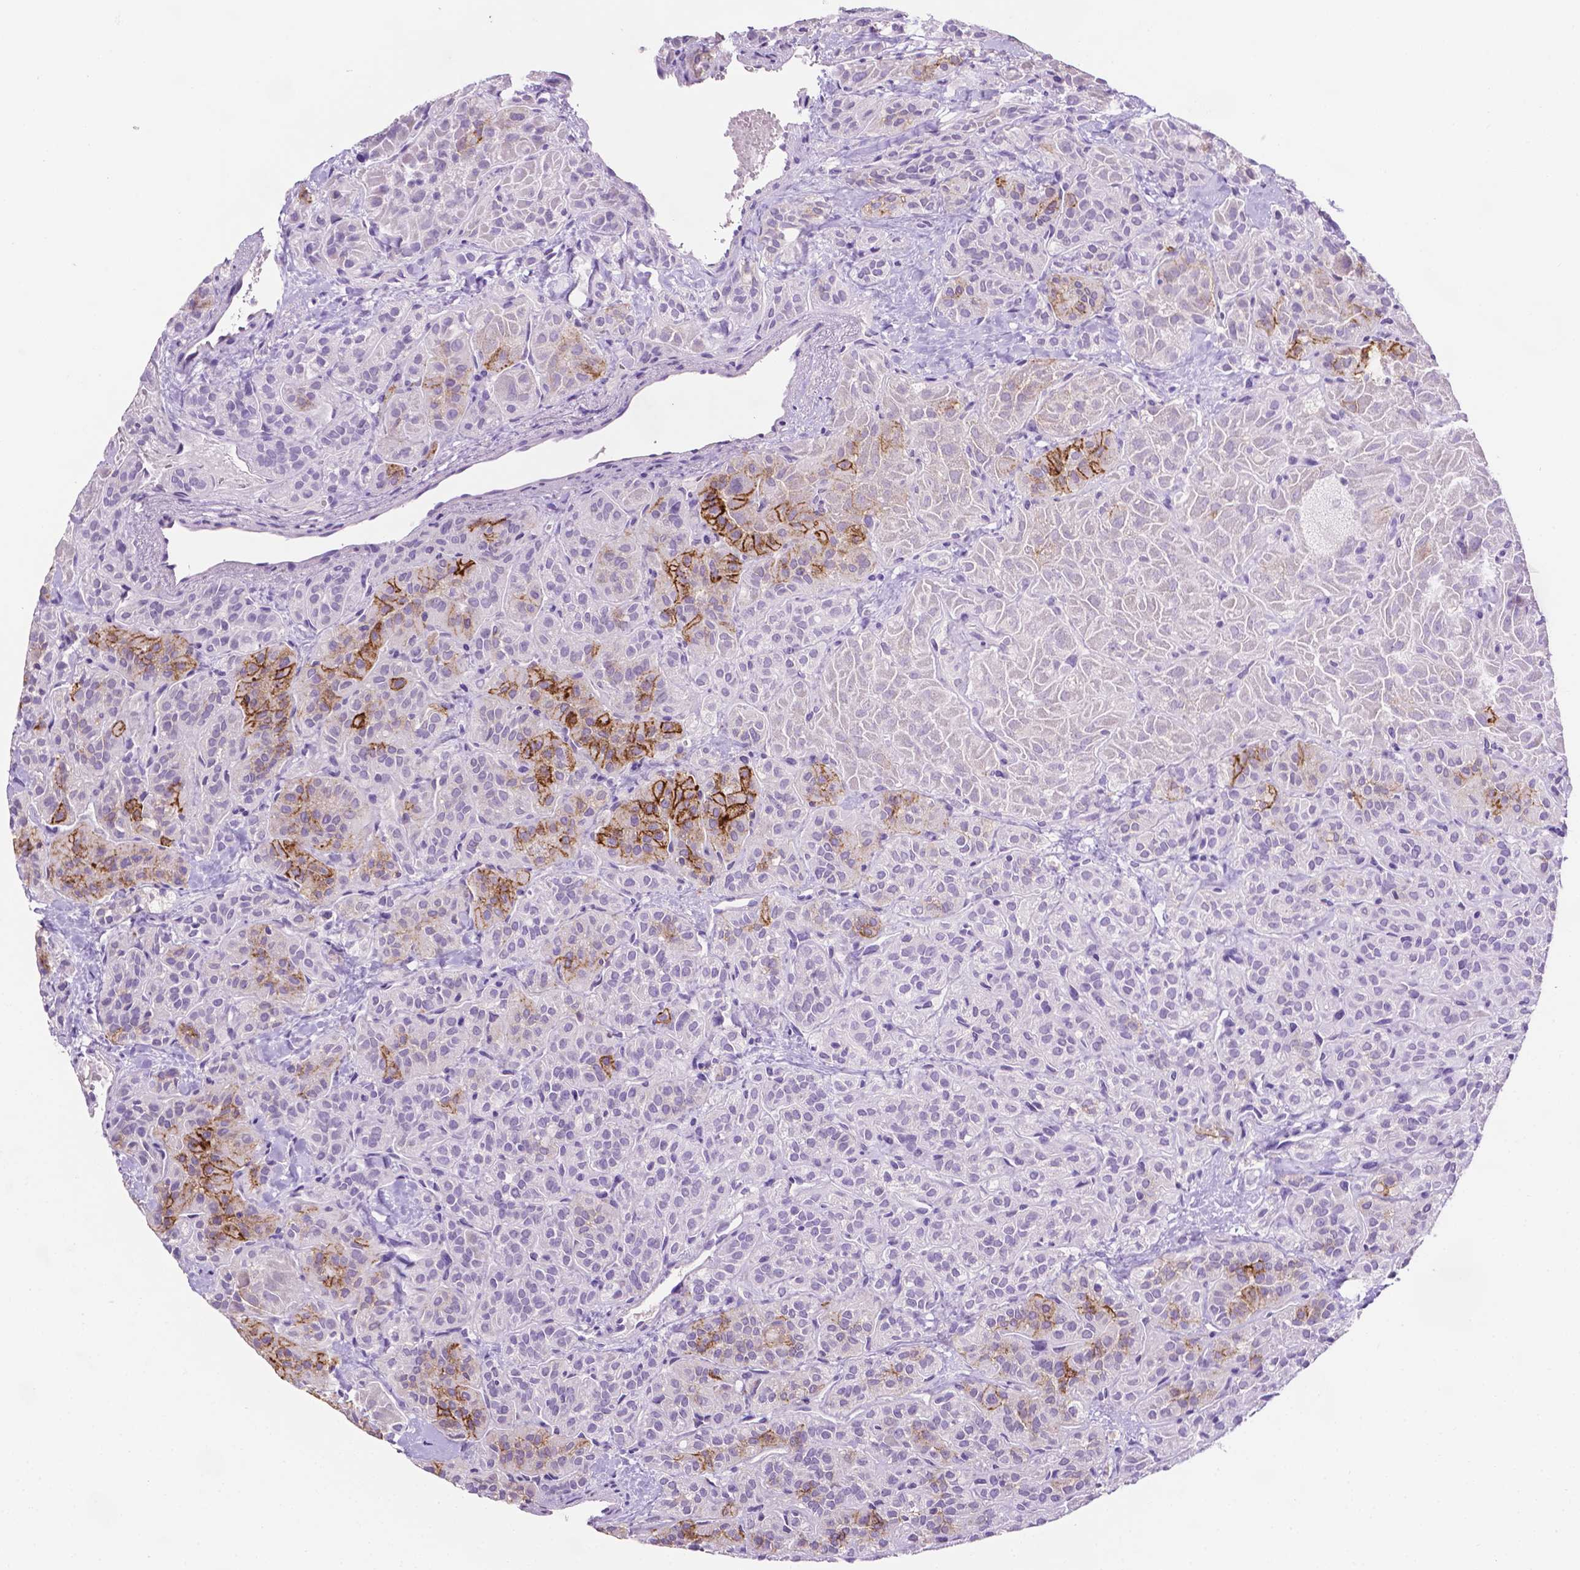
{"staining": {"intensity": "strong", "quantity": "<25%", "location": "cytoplasmic/membranous"}, "tissue": "thyroid cancer", "cell_type": "Tumor cells", "image_type": "cancer", "snomed": [{"axis": "morphology", "description": "Papillary adenocarcinoma, NOS"}, {"axis": "topography", "description": "Thyroid gland"}], "caption": "About <25% of tumor cells in human thyroid cancer display strong cytoplasmic/membranous protein positivity as visualized by brown immunohistochemical staining.", "gene": "TACSTD2", "patient": {"sex": "female", "age": 45}}